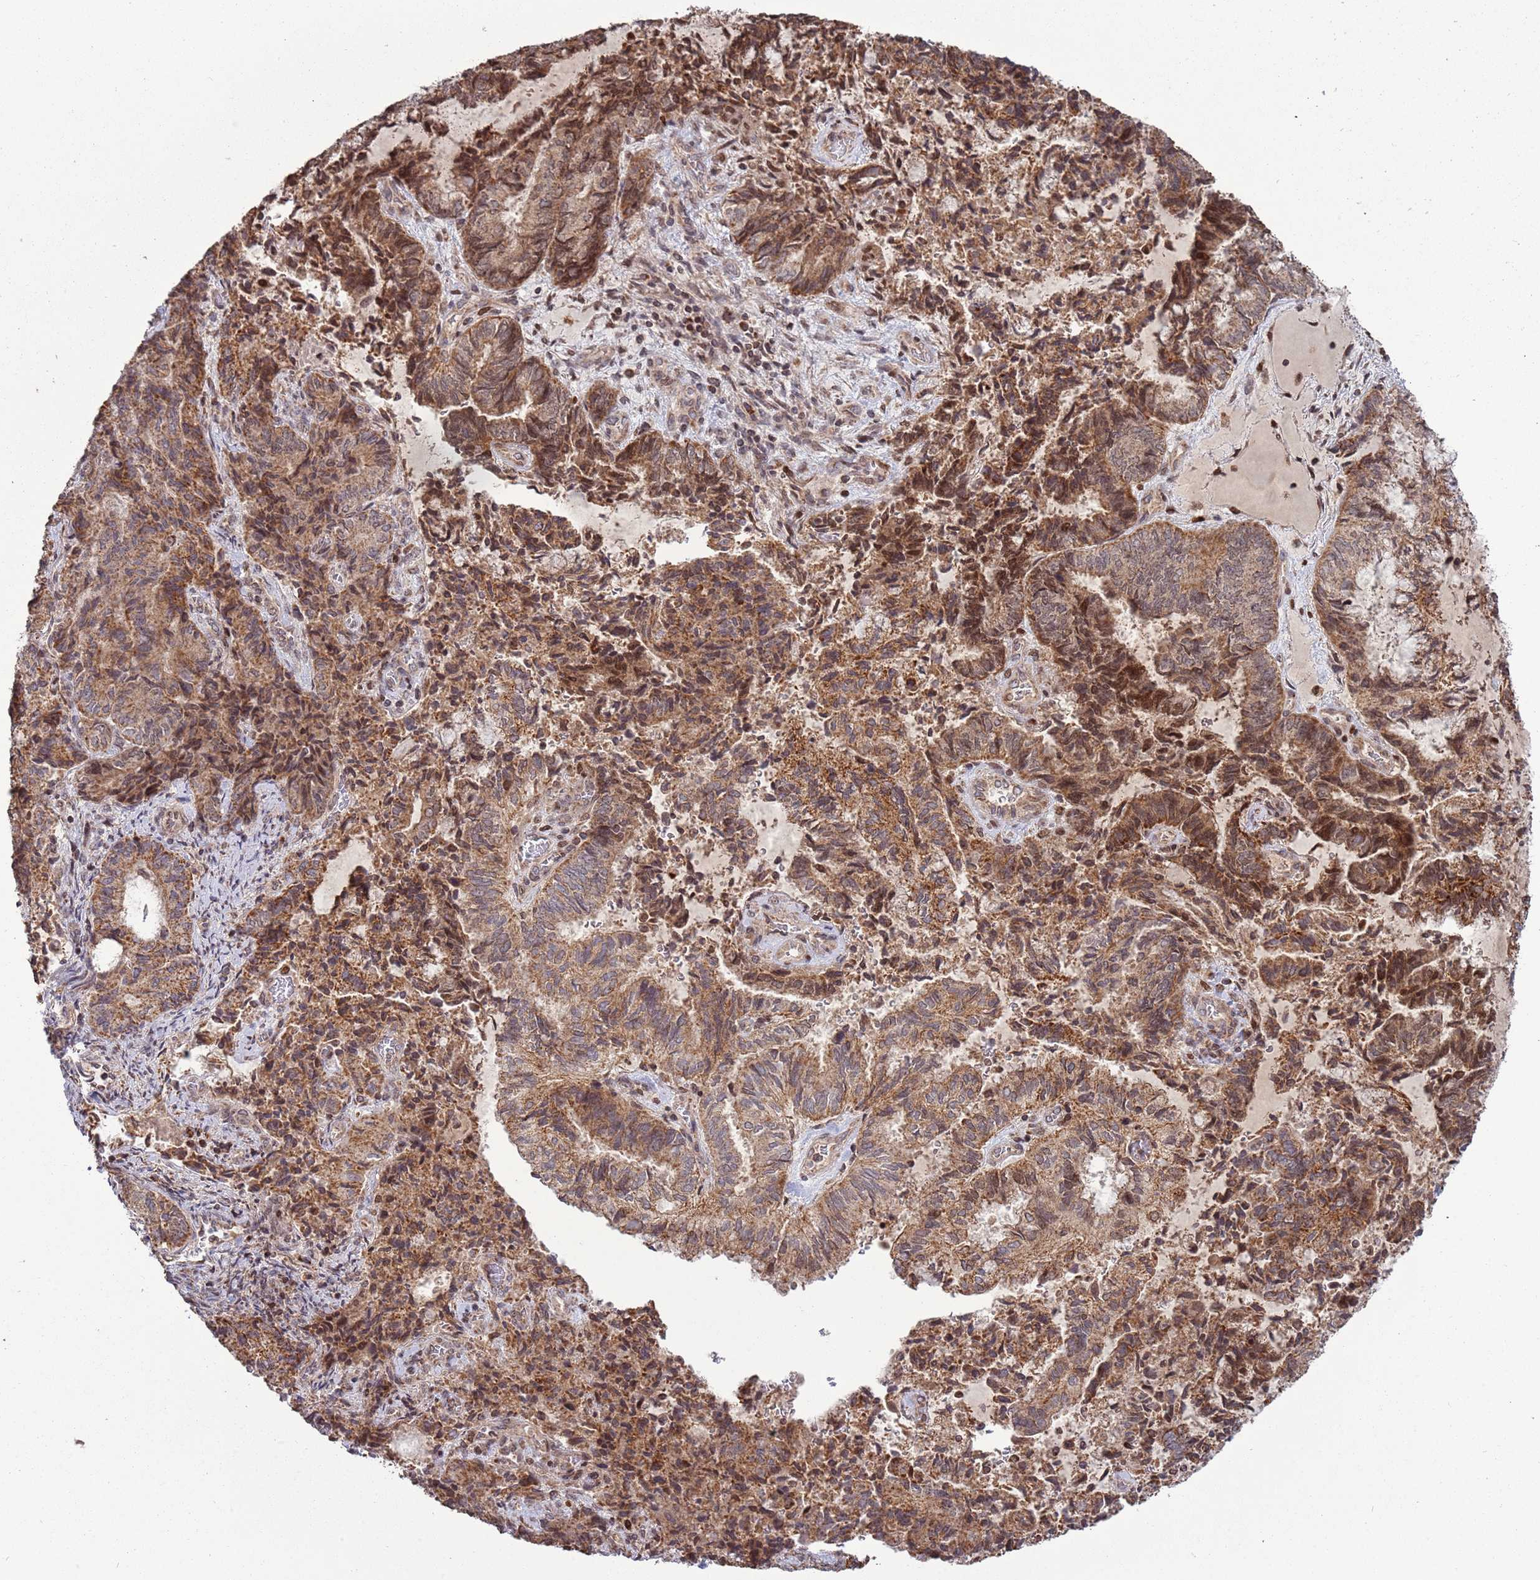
{"staining": {"intensity": "moderate", "quantity": ">75%", "location": "cytoplasmic/membranous"}, "tissue": "endometrial cancer", "cell_type": "Tumor cells", "image_type": "cancer", "snomed": [{"axis": "morphology", "description": "Adenocarcinoma, NOS"}, {"axis": "topography", "description": "Endometrium"}], "caption": "The immunohistochemical stain shows moderate cytoplasmic/membranous staining in tumor cells of endometrial cancer tissue.", "gene": "RCOR2", "patient": {"sex": "female", "age": 80}}